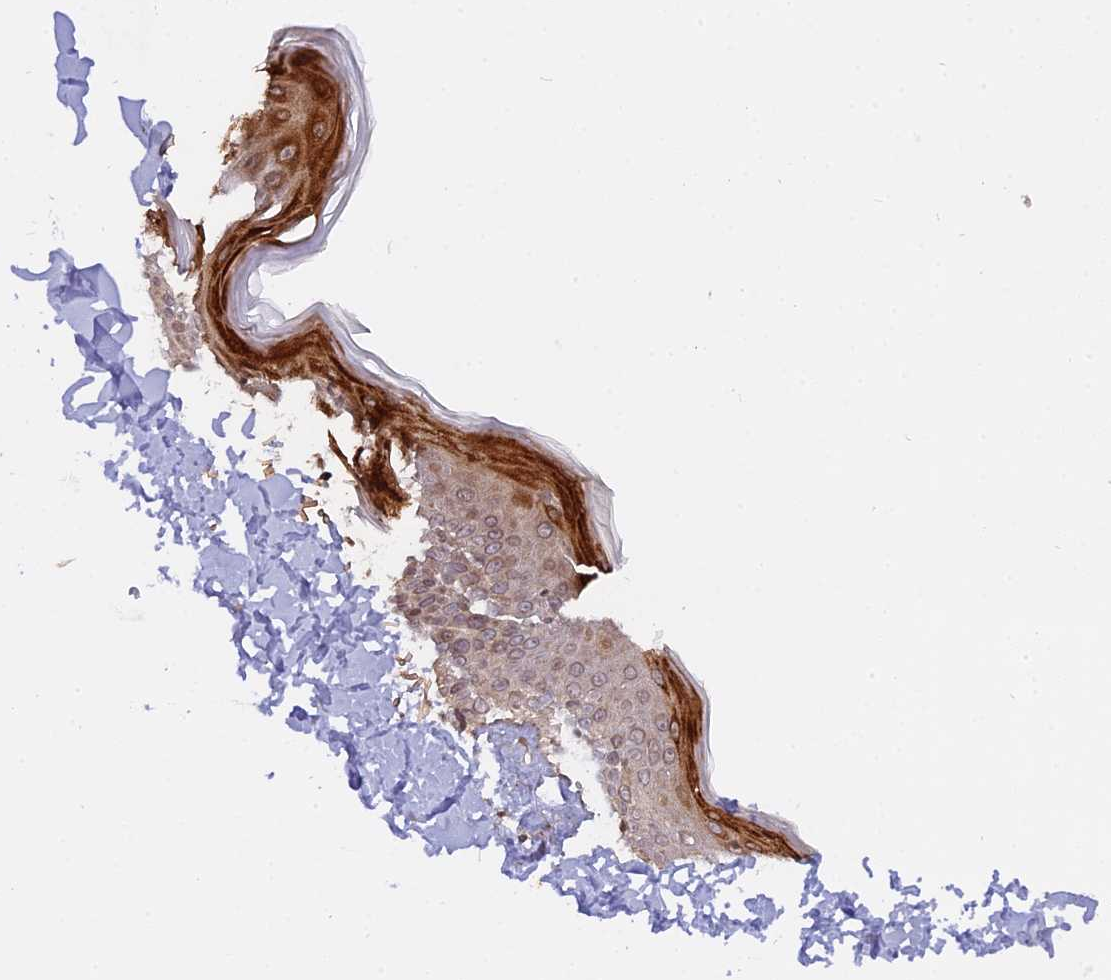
{"staining": {"intensity": "moderate", "quantity": ">75%", "location": "cytoplasmic/membranous,nuclear"}, "tissue": "skin", "cell_type": "Fibroblasts", "image_type": "normal", "snomed": [{"axis": "morphology", "description": "Normal tissue, NOS"}, {"axis": "topography", "description": "Skin"}], "caption": "A brown stain shows moderate cytoplasmic/membranous,nuclear positivity of a protein in fibroblasts of benign skin.", "gene": "PYGO1", "patient": {"sex": "male", "age": 52}}